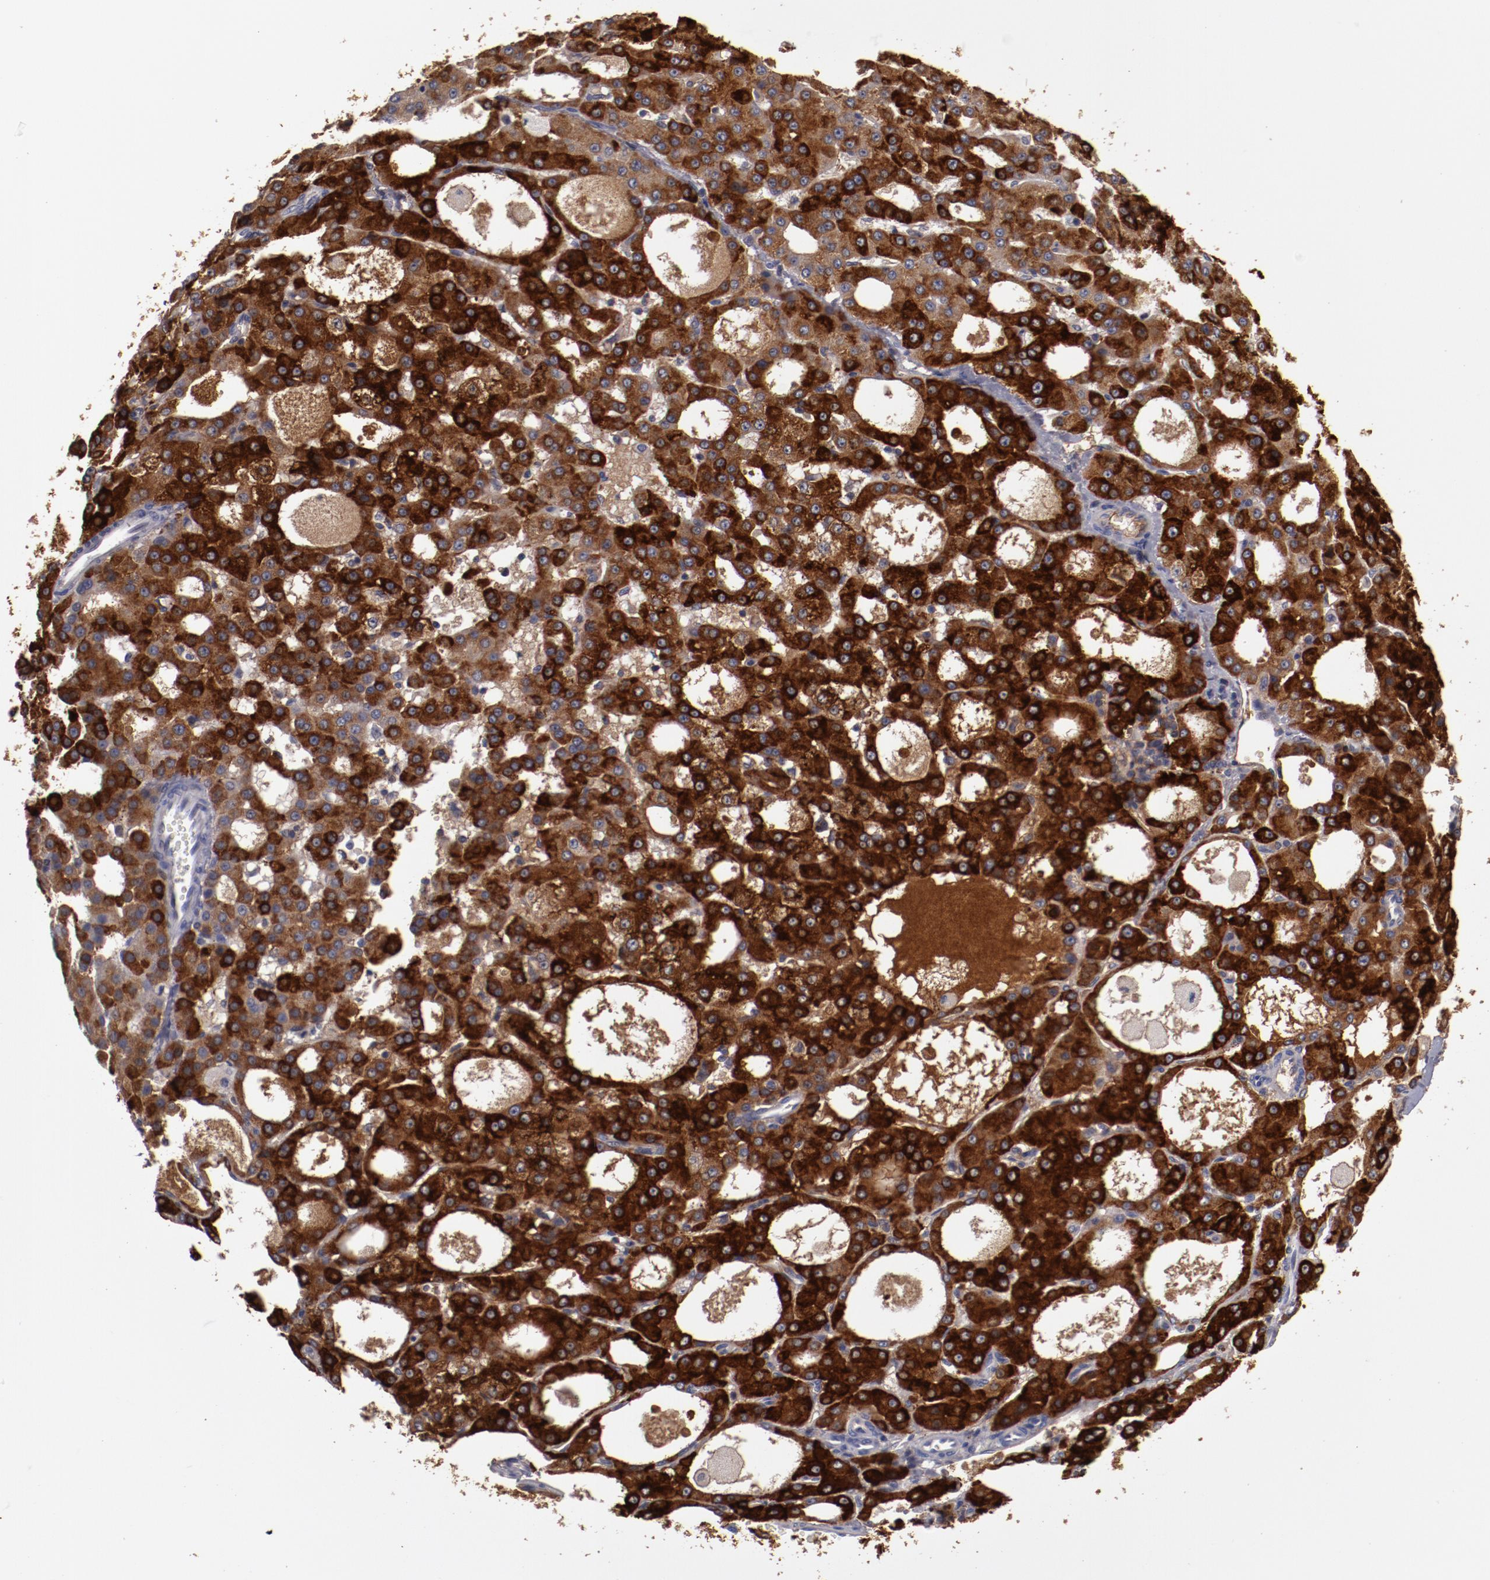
{"staining": {"intensity": "strong", "quantity": ">75%", "location": "cytoplasmic/membranous"}, "tissue": "liver cancer", "cell_type": "Tumor cells", "image_type": "cancer", "snomed": [{"axis": "morphology", "description": "Carcinoma, Hepatocellular, NOS"}, {"axis": "topography", "description": "Liver"}], "caption": "A micrograph showing strong cytoplasmic/membranous staining in approximately >75% of tumor cells in liver cancer, as visualized by brown immunohistochemical staining.", "gene": "MBL2", "patient": {"sex": "male", "age": 47}}